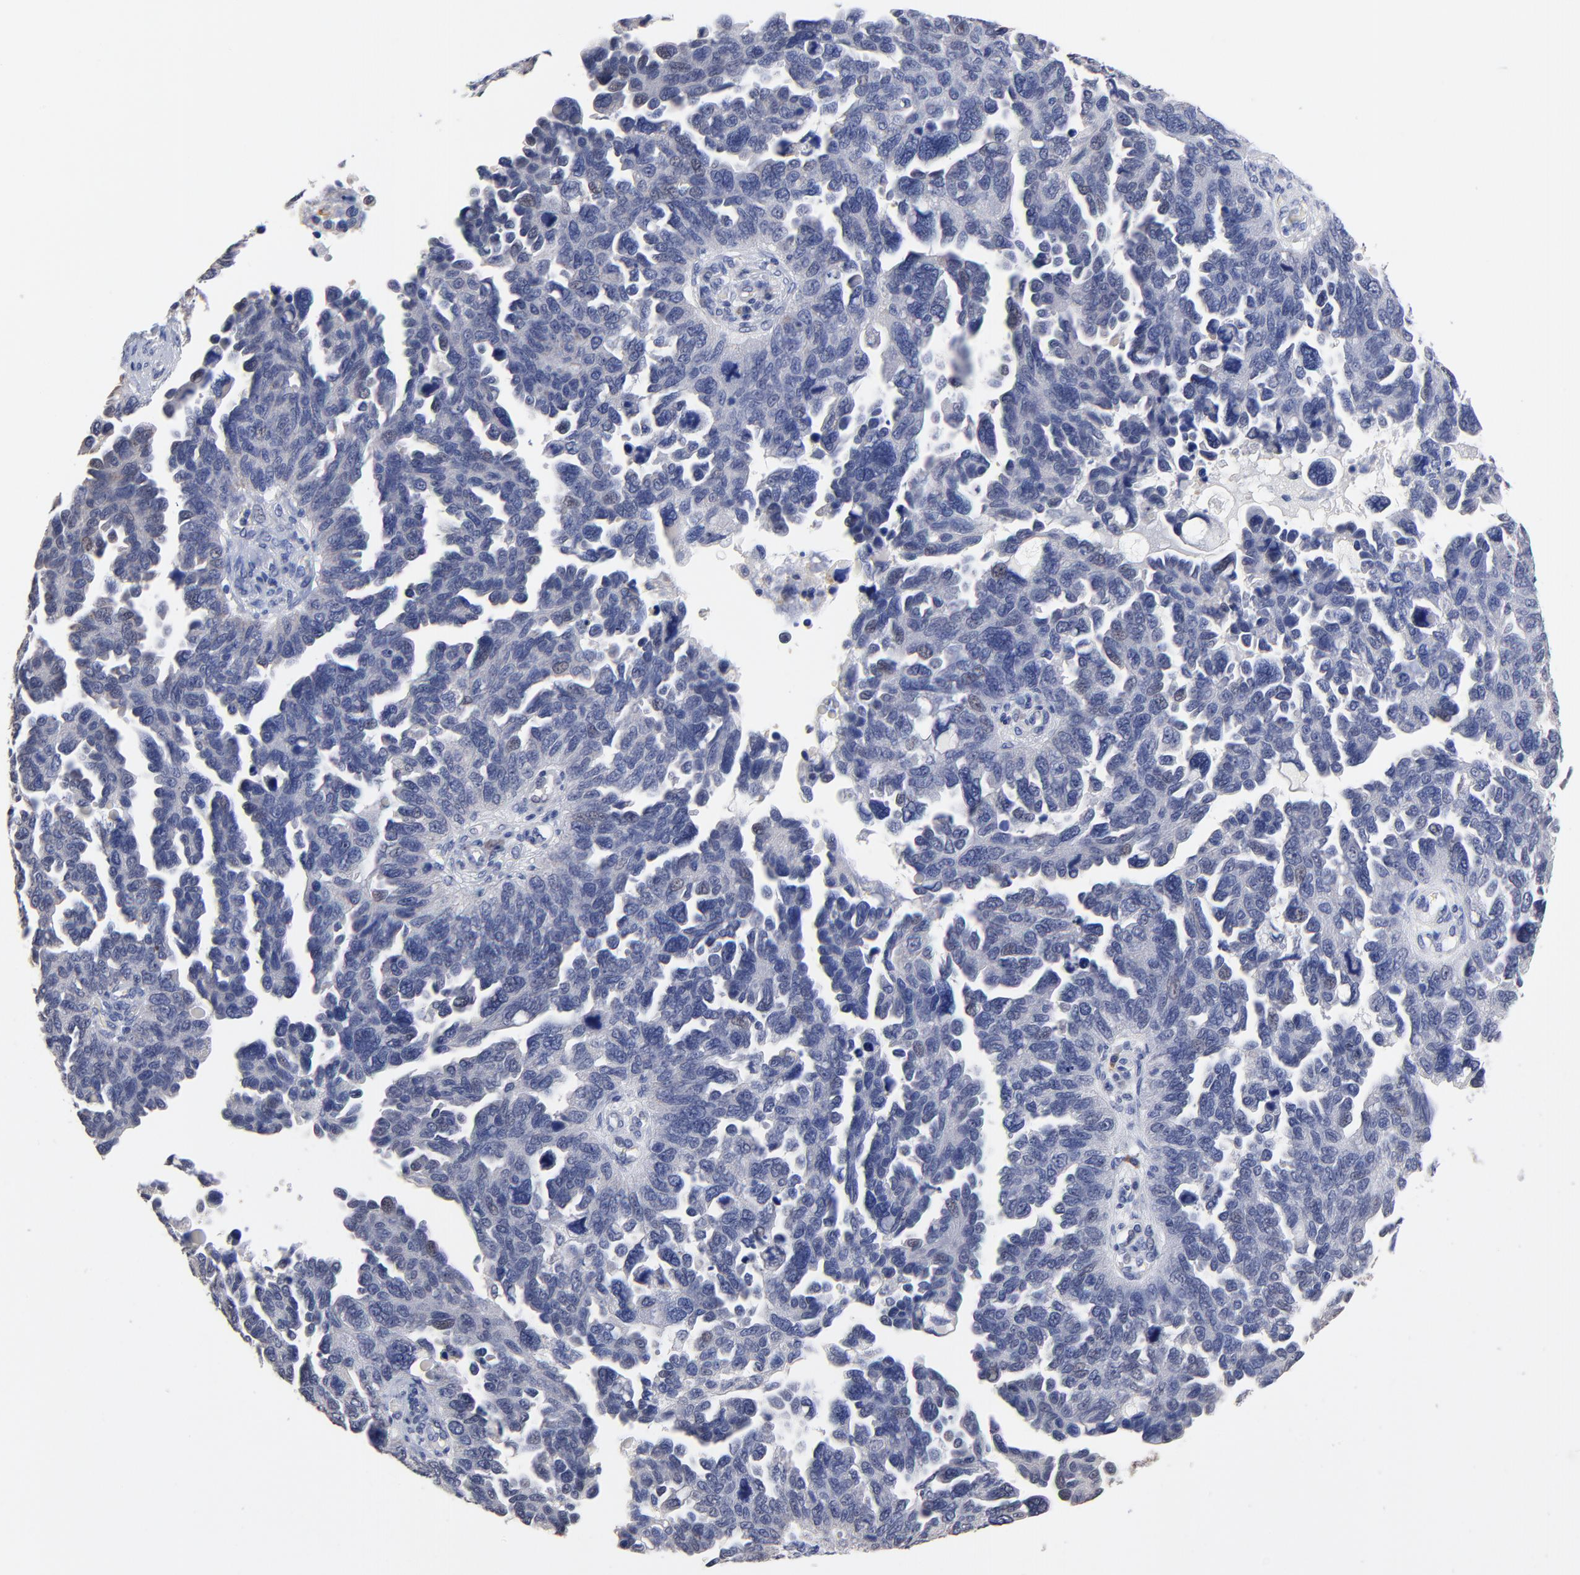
{"staining": {"intensity": "negative", "quantity": "none", "location": "none"}, "tissue": "ovarian cancer", "cell_type": "Tumor cells", "image_type": "cancer", "snomed": [{"axis": "morphology", "description": "Cystadenocarcinoma, serous, NOS"}, {"axis": "topography", "description": "Ovary"}], "caption": "Immunohistochemistry (IHC) photomicrograph of neoplastic tissue: human serous cystadenocarcinoma (ovarian) stained with DAB (3,3'-diaminobenzidine) exhibits no significant protein staining in tumor cells.", "gene": "TWNK", "patient": {"sex": "female", "age": 64}}